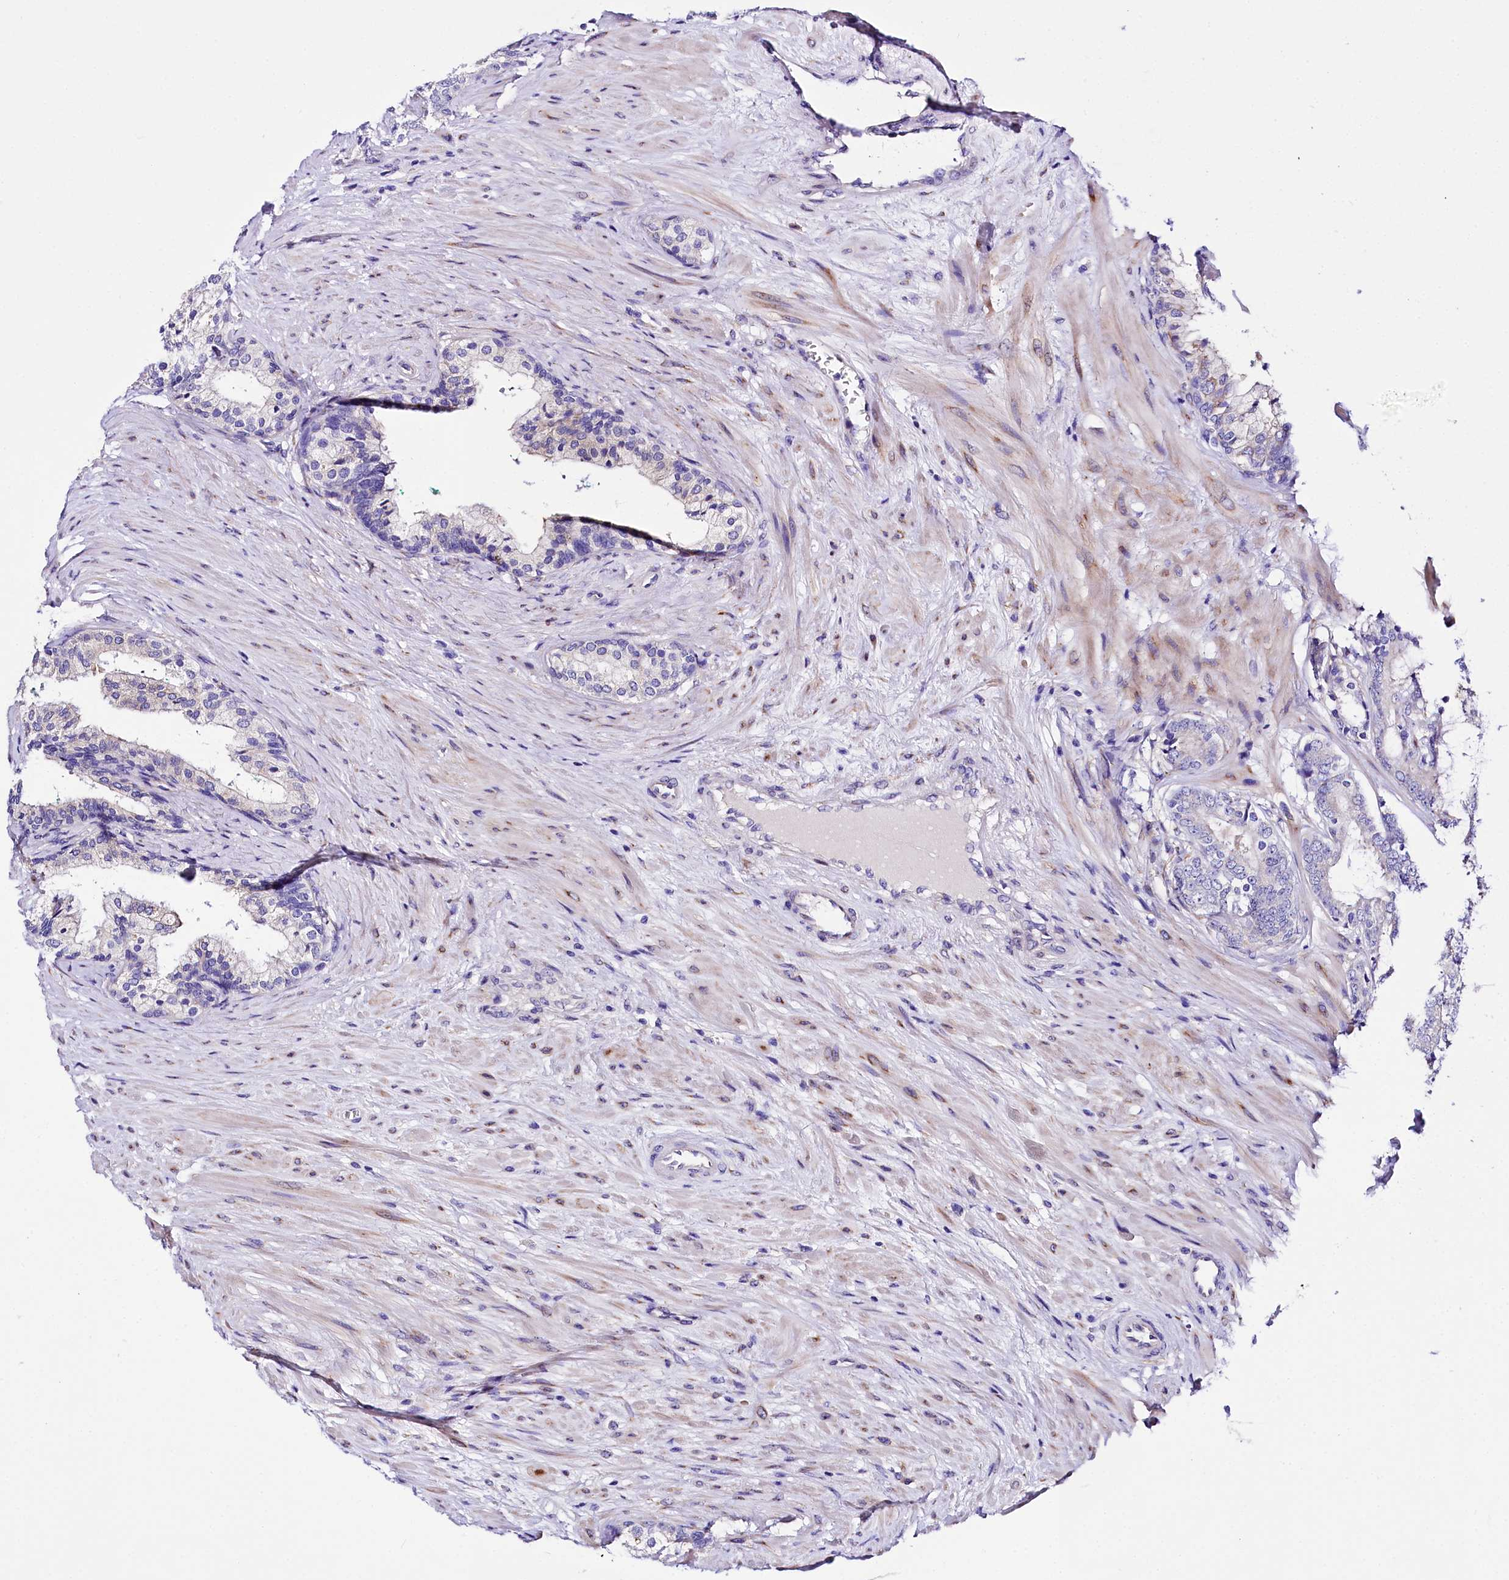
{"staining": {"intensity": "negative", "quantity": "none", "location": "none"}, "tissue": "prostate cancer", "cell_type": "Tumor cells", "image_type": "cancer", "snomed": [{"axis": "morphology", "description": "Adenocarcinoma, High grade"}, {"axis": "topography", "description": "Prostate"}], "caption": "Tumor cells are negative for brown protein staining in prostate high-grade adenocarcinoma.", "gene": "A2ML1", "patient": {"sex": "male", "age": 60}}